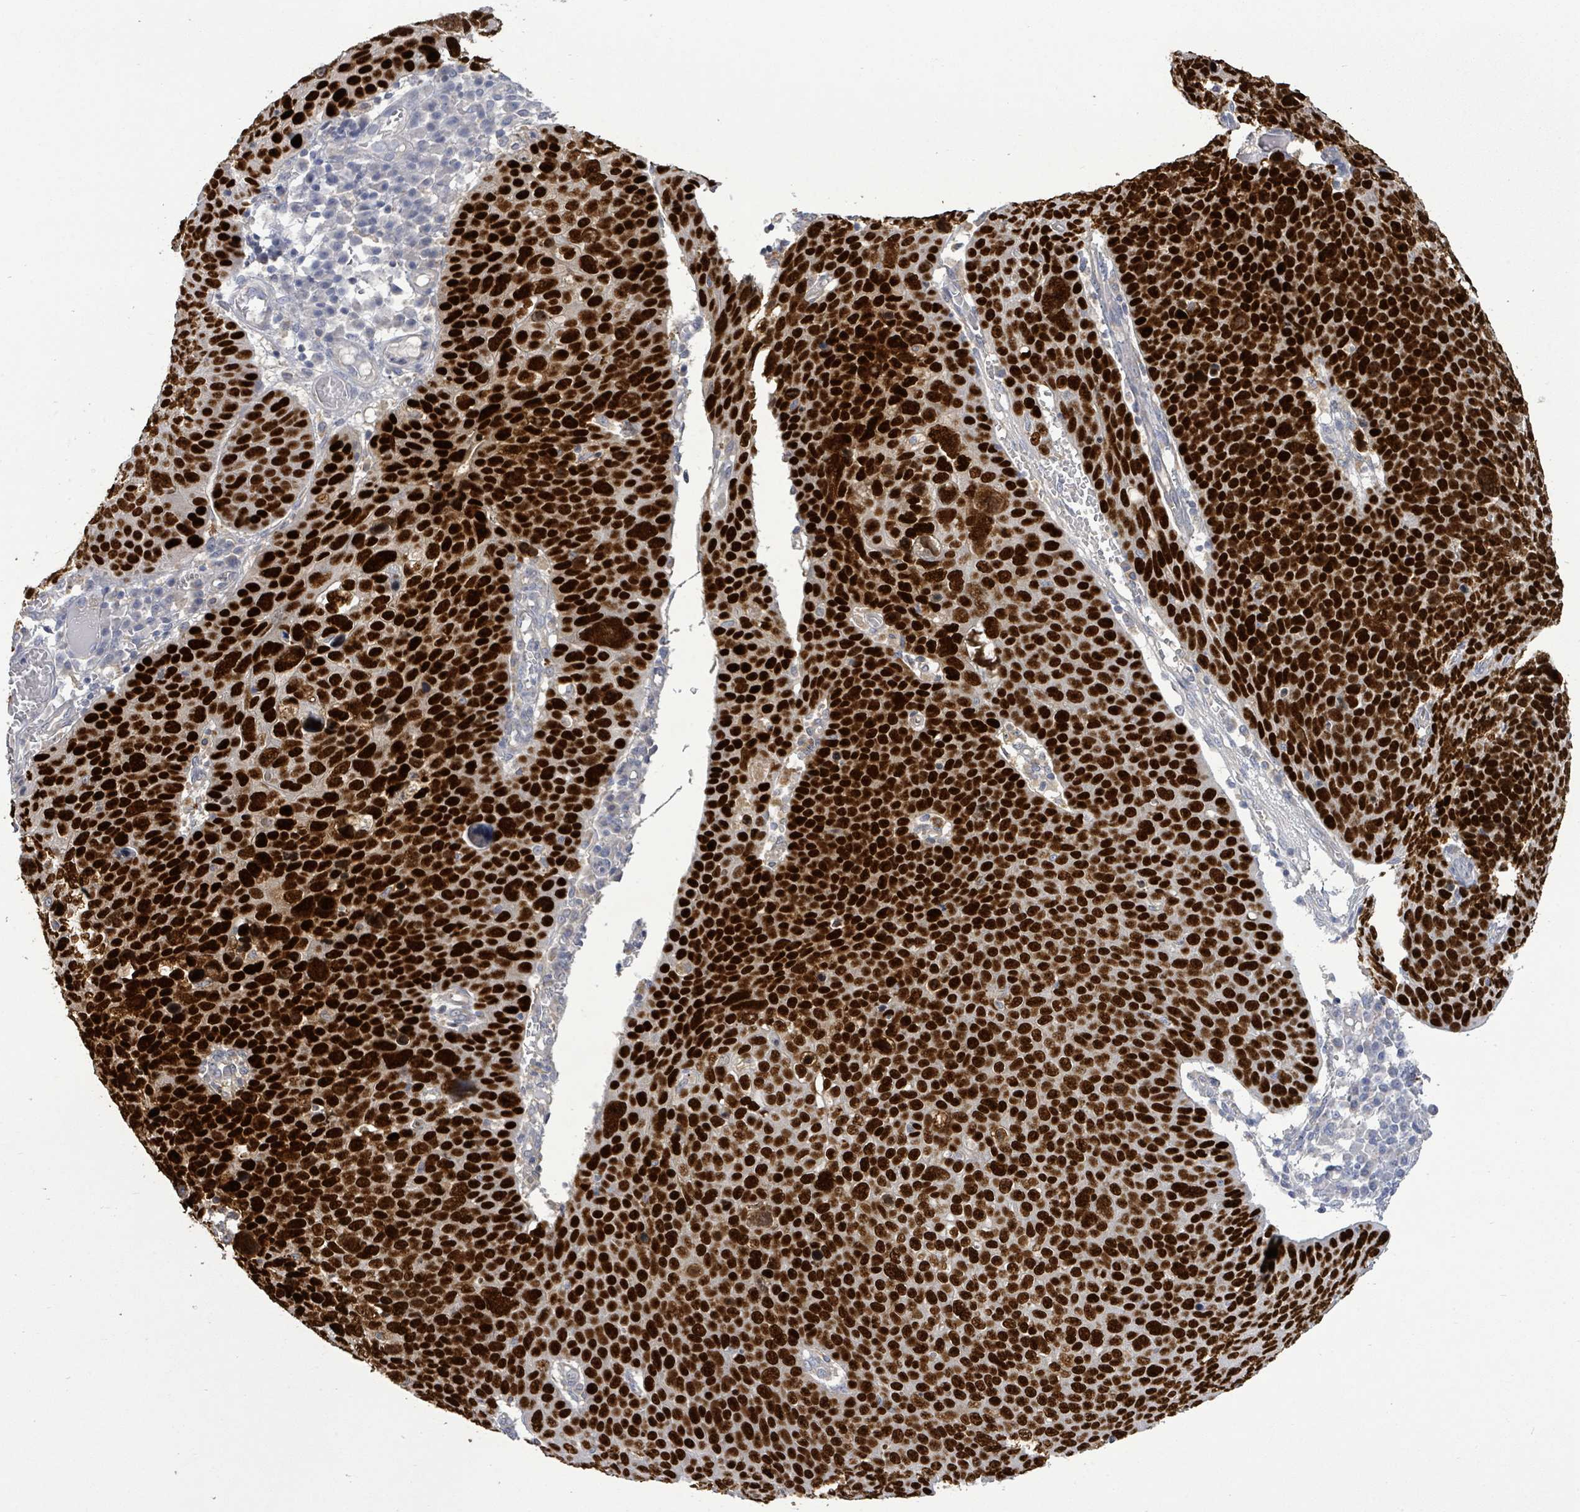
{"staining": {"intensity": "strong", "quantity": ">75%", "location": "nuclear"}, "tissue": "skin cancer", "cell_type": "Tumor cells", "image_type": "cancer", "snomed": [{"axis": "morphology", "description": "Squamous cell carcinoma, NOS"}, {"axis": "topography", "description": "Skin"}], "caption": "Immunohistochemical staining of squamous cell carcinoma (skin) exhibits high levels of strong nuclear protein expression in approximately >75% of tumor cells.", "gene": "CT45A5", "patient": {"sex": "male", "age": 71}}